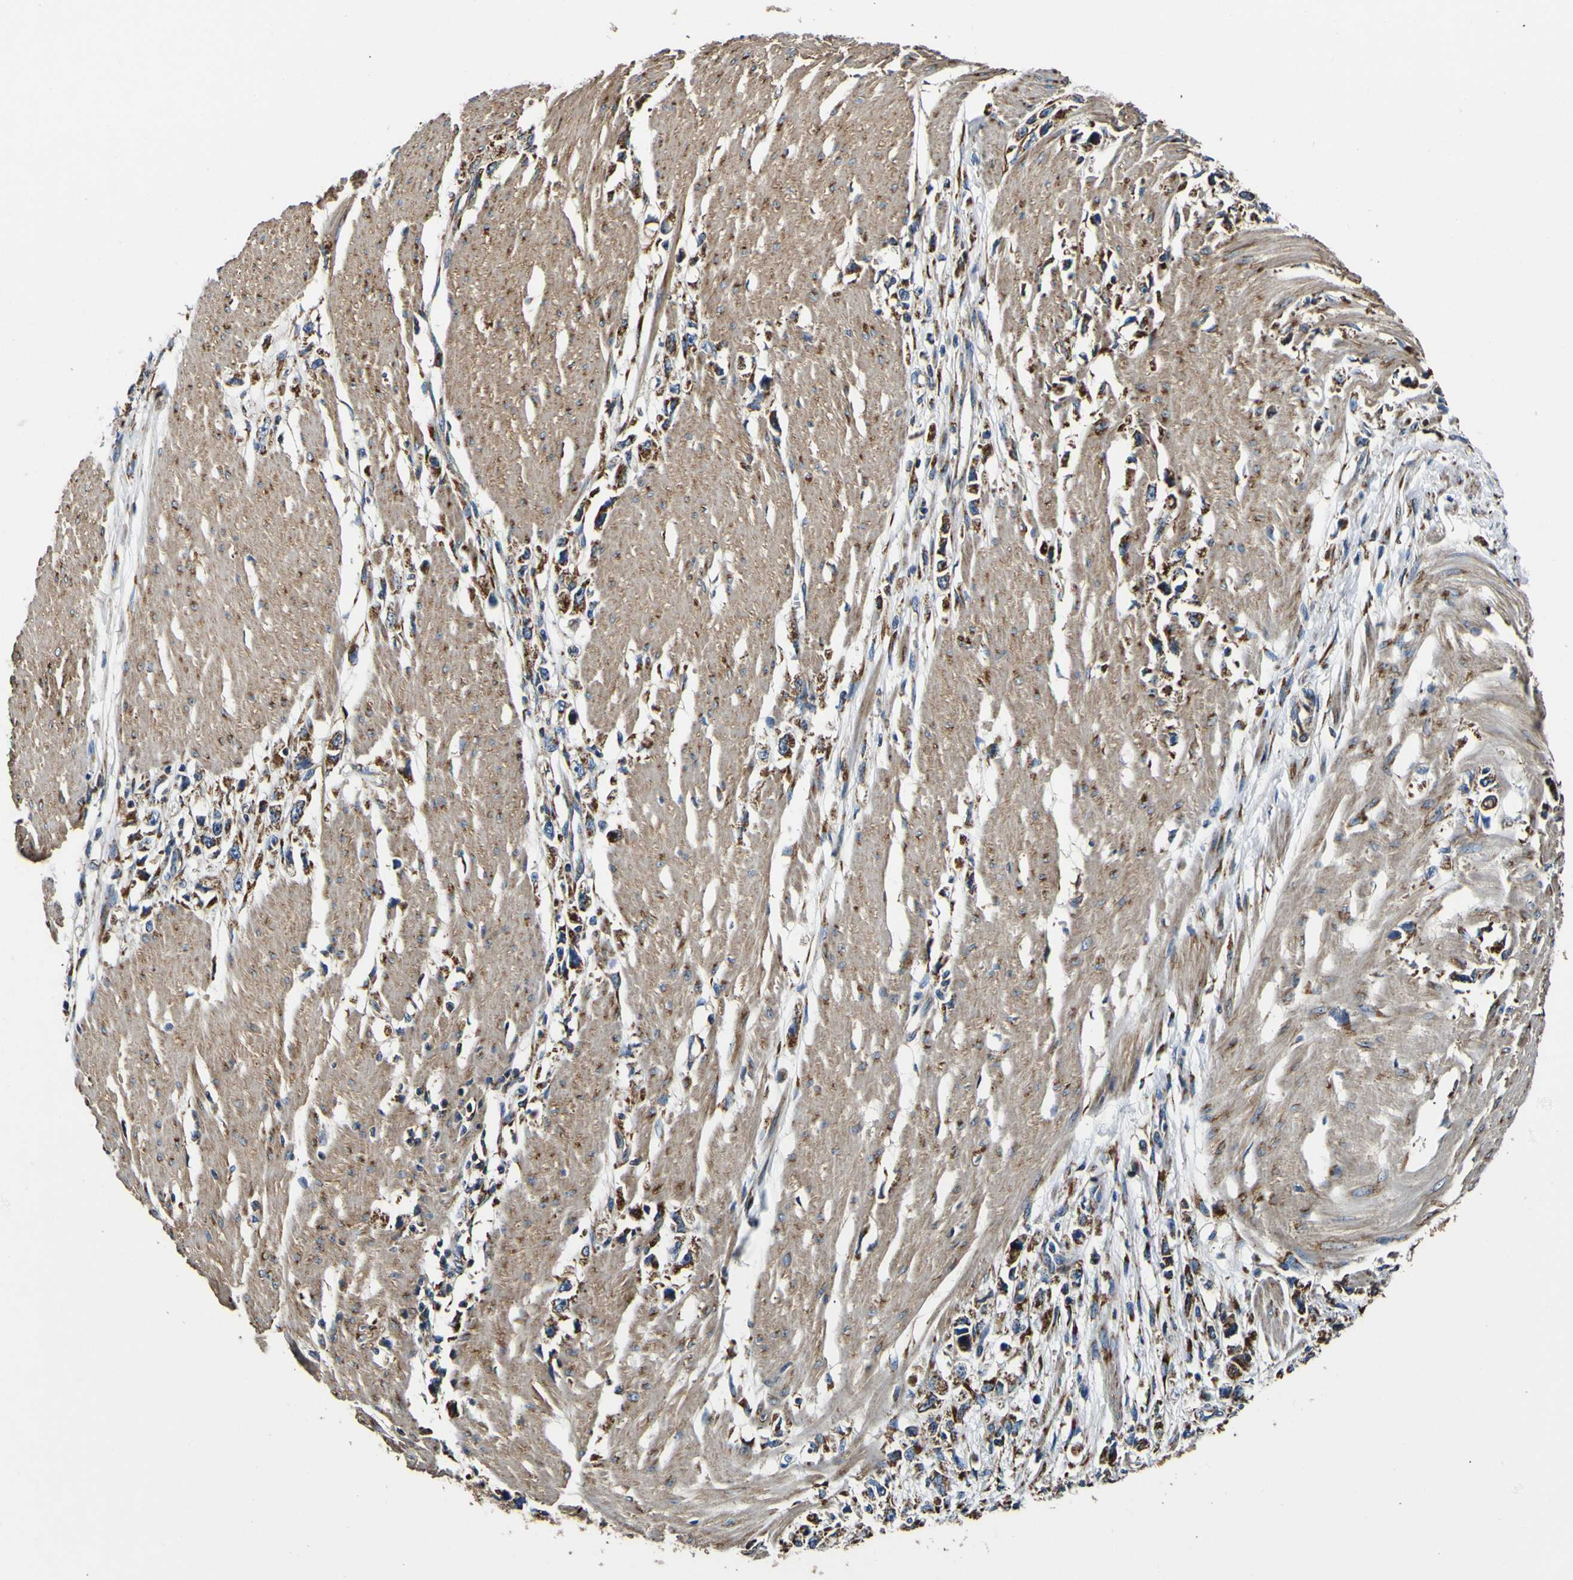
{"staining": {"intensity": "moderate", "quantity": ">75%", "location": "cytoplasmic/membranous"}, "tissue": "stomach cancer", "cell_type": "Tumor cells", "image_type": "cancer", "snomed": [{"axis": "morphology", "description": "Adenocarcinoma, NOS"}, {"axis": "topography", "description": "Stomach"}], "caption": "Immunohistochemistry histopathology image of neoplastic tissue: human adenocarcinoma (stomach) stained using immunohistochemistry (IHC) exhibits medium levels of moderate protein expression localized specifically in the cytoplasmic/membranous of tumor cells, appearing as a cytoplasmic/membranous brown color.", "gene": "INPP5A", "patient": {"sex": "female", "age": 59}}